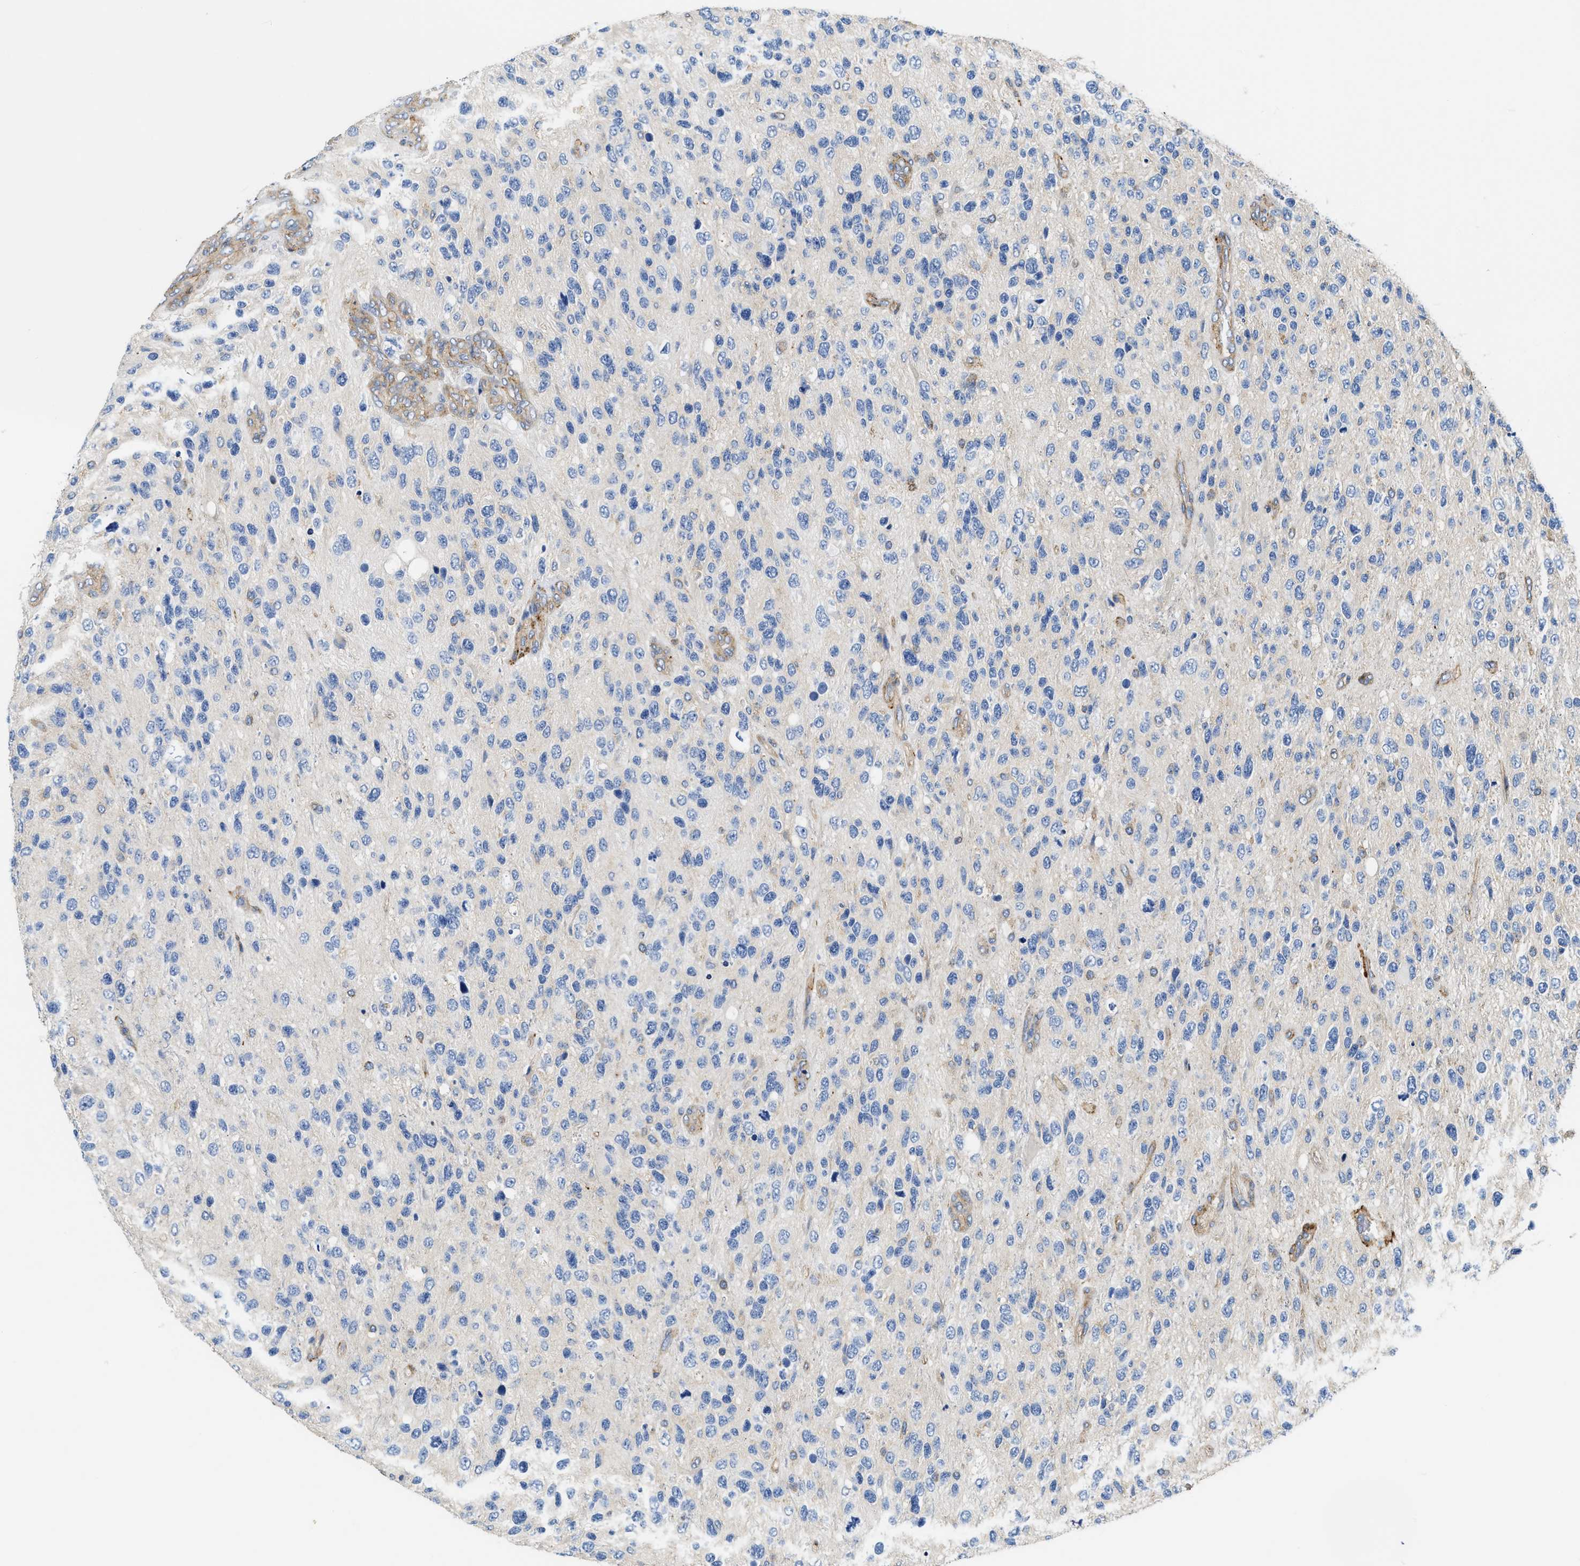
{"staining": {"intensity": "negative", "quantity": "none", "location": "none"}, "tissue": "glioma", "cell_type": "Tumor cells", "image_type": "cancer", "snomed": [{"axis": "morphology", "description": "Glioma, malignant, High grade"}, {"axis": "topography", "description": "Brain"}], "caption": "Immunohistochemical staining of malignant glioma (high-grade) shows no significant staining in tumor cells.", "gene": "NSUN7", "patient": {"sex": "female", "age": 58}}